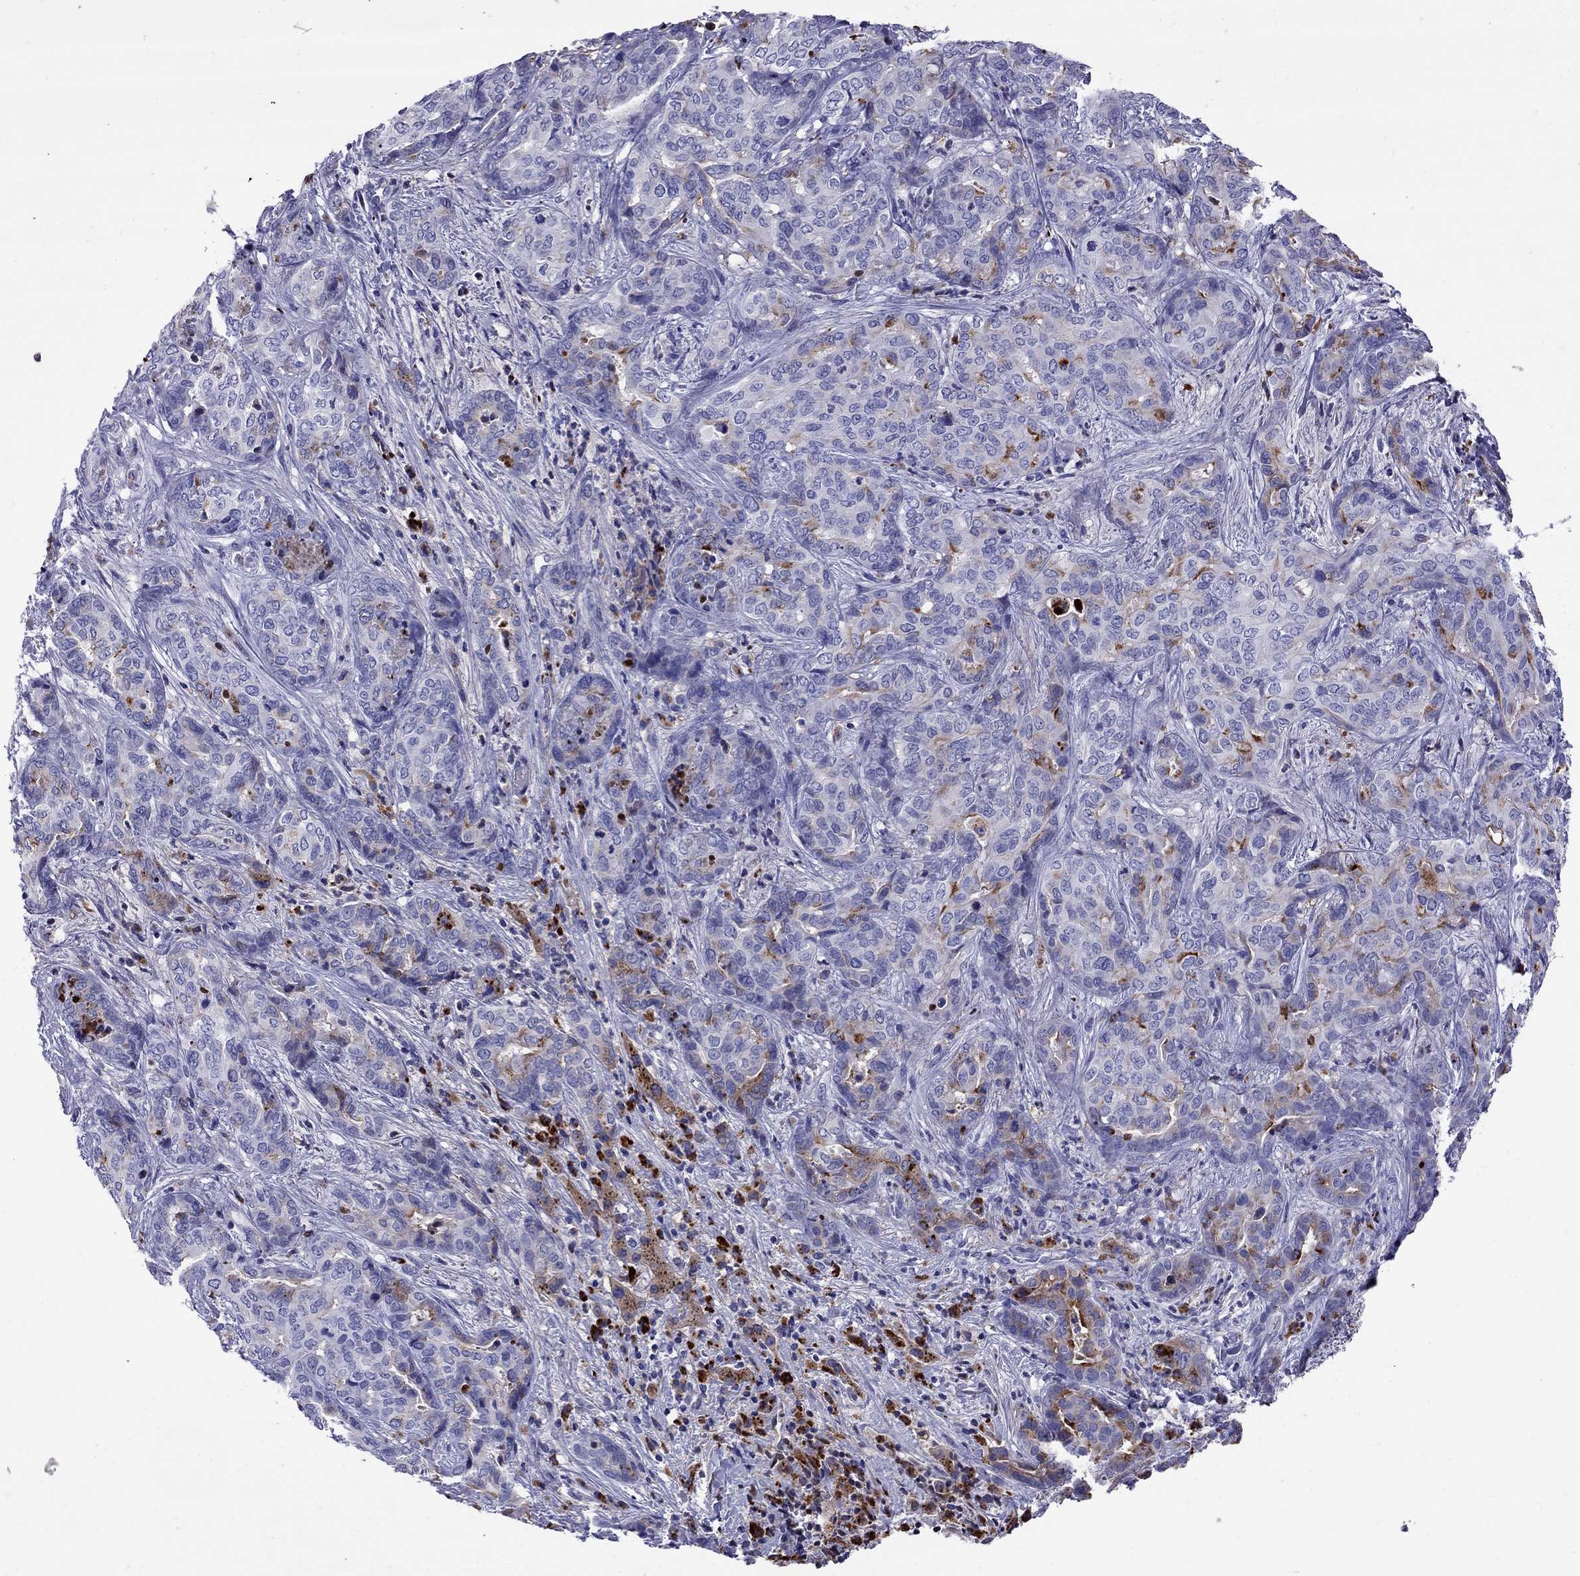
{"staining": {"intensity": "moderate", "quantity": "25%-75%", "location": "cytoplasmic/membranous"}, "tissue": "liver cancer", "cell_type": "Tumor cells", "image_type": "cancer", "snomed": [{"axis": "morphology", "description": "Cholangiocarcinoma"}, {"axis": "topography", "description": "Liver"}], "caption": "The image demonstrates staining of liver cholangiocarcinoma, revealing moderate cytoplasmic/membranous protein positivity (brown color) within tumor cells.", "gene": "SERPINA3", "patient": {"sex": "female", "age": 64}}